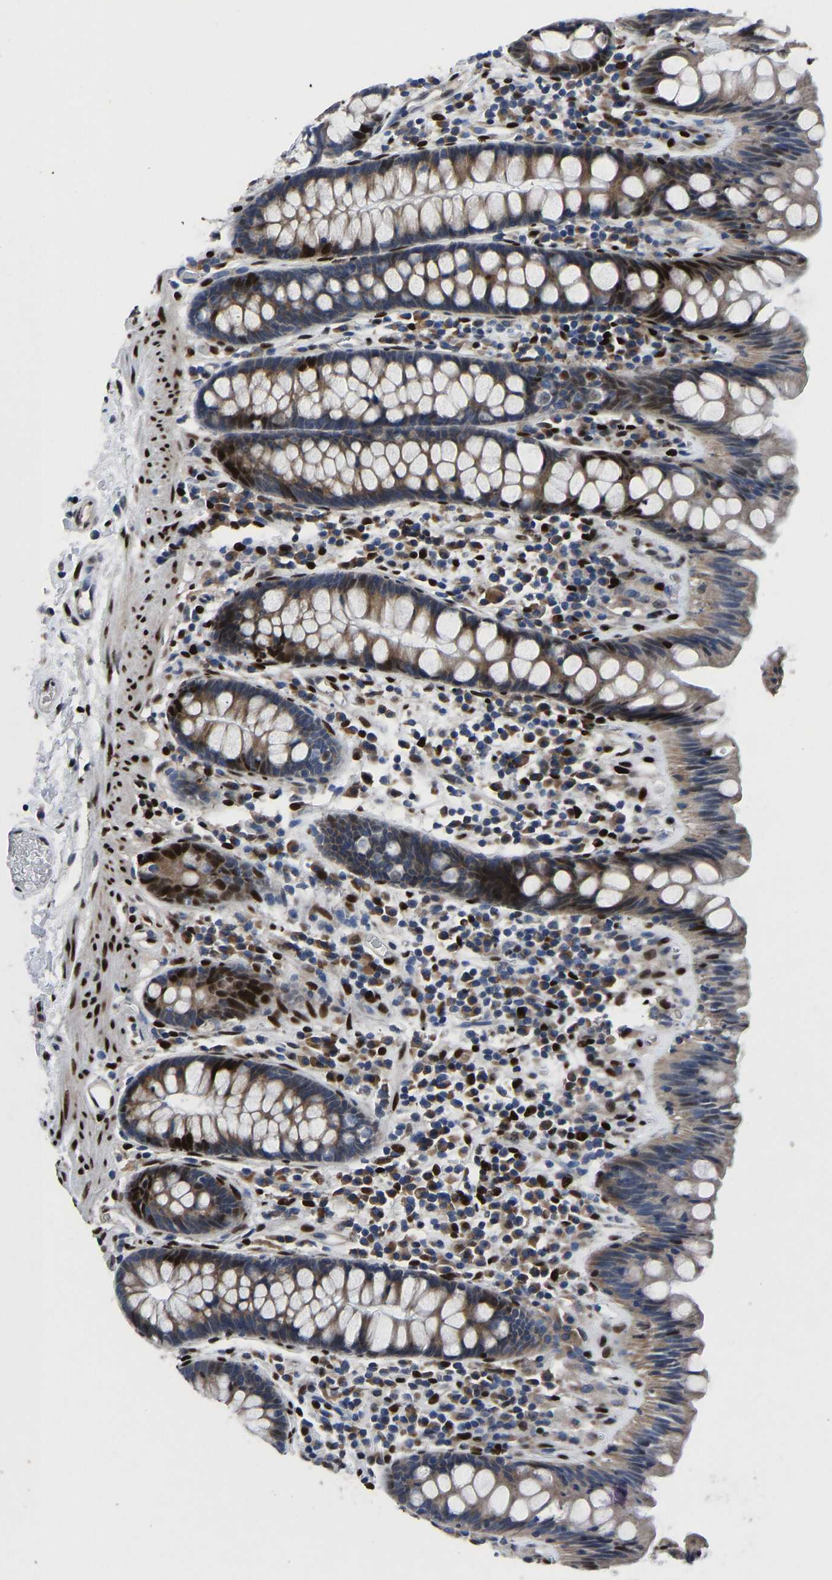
{"staining": {"intensity": "moderate", "quantity": "25%-75%", "location": "cytoplasmic/membranous,nuclear"}, "tissue": "colon", "cell_type": "Glandular cells", "image_type": "normal", "snomed": [{"axis": "morphology", "description": "Normal tissue, NOS"}, {"axis": "topography", "description": "Colon"}], "caption": "High-power microscopy captured an immunohistochemistry image of normal colon, revealing moderate cytoplasmic/membranous,nuclear positivity in about 25%-75% of glandular cells.", "gene": "EGR1", "patient": {"sex": "female", "age": 80}}